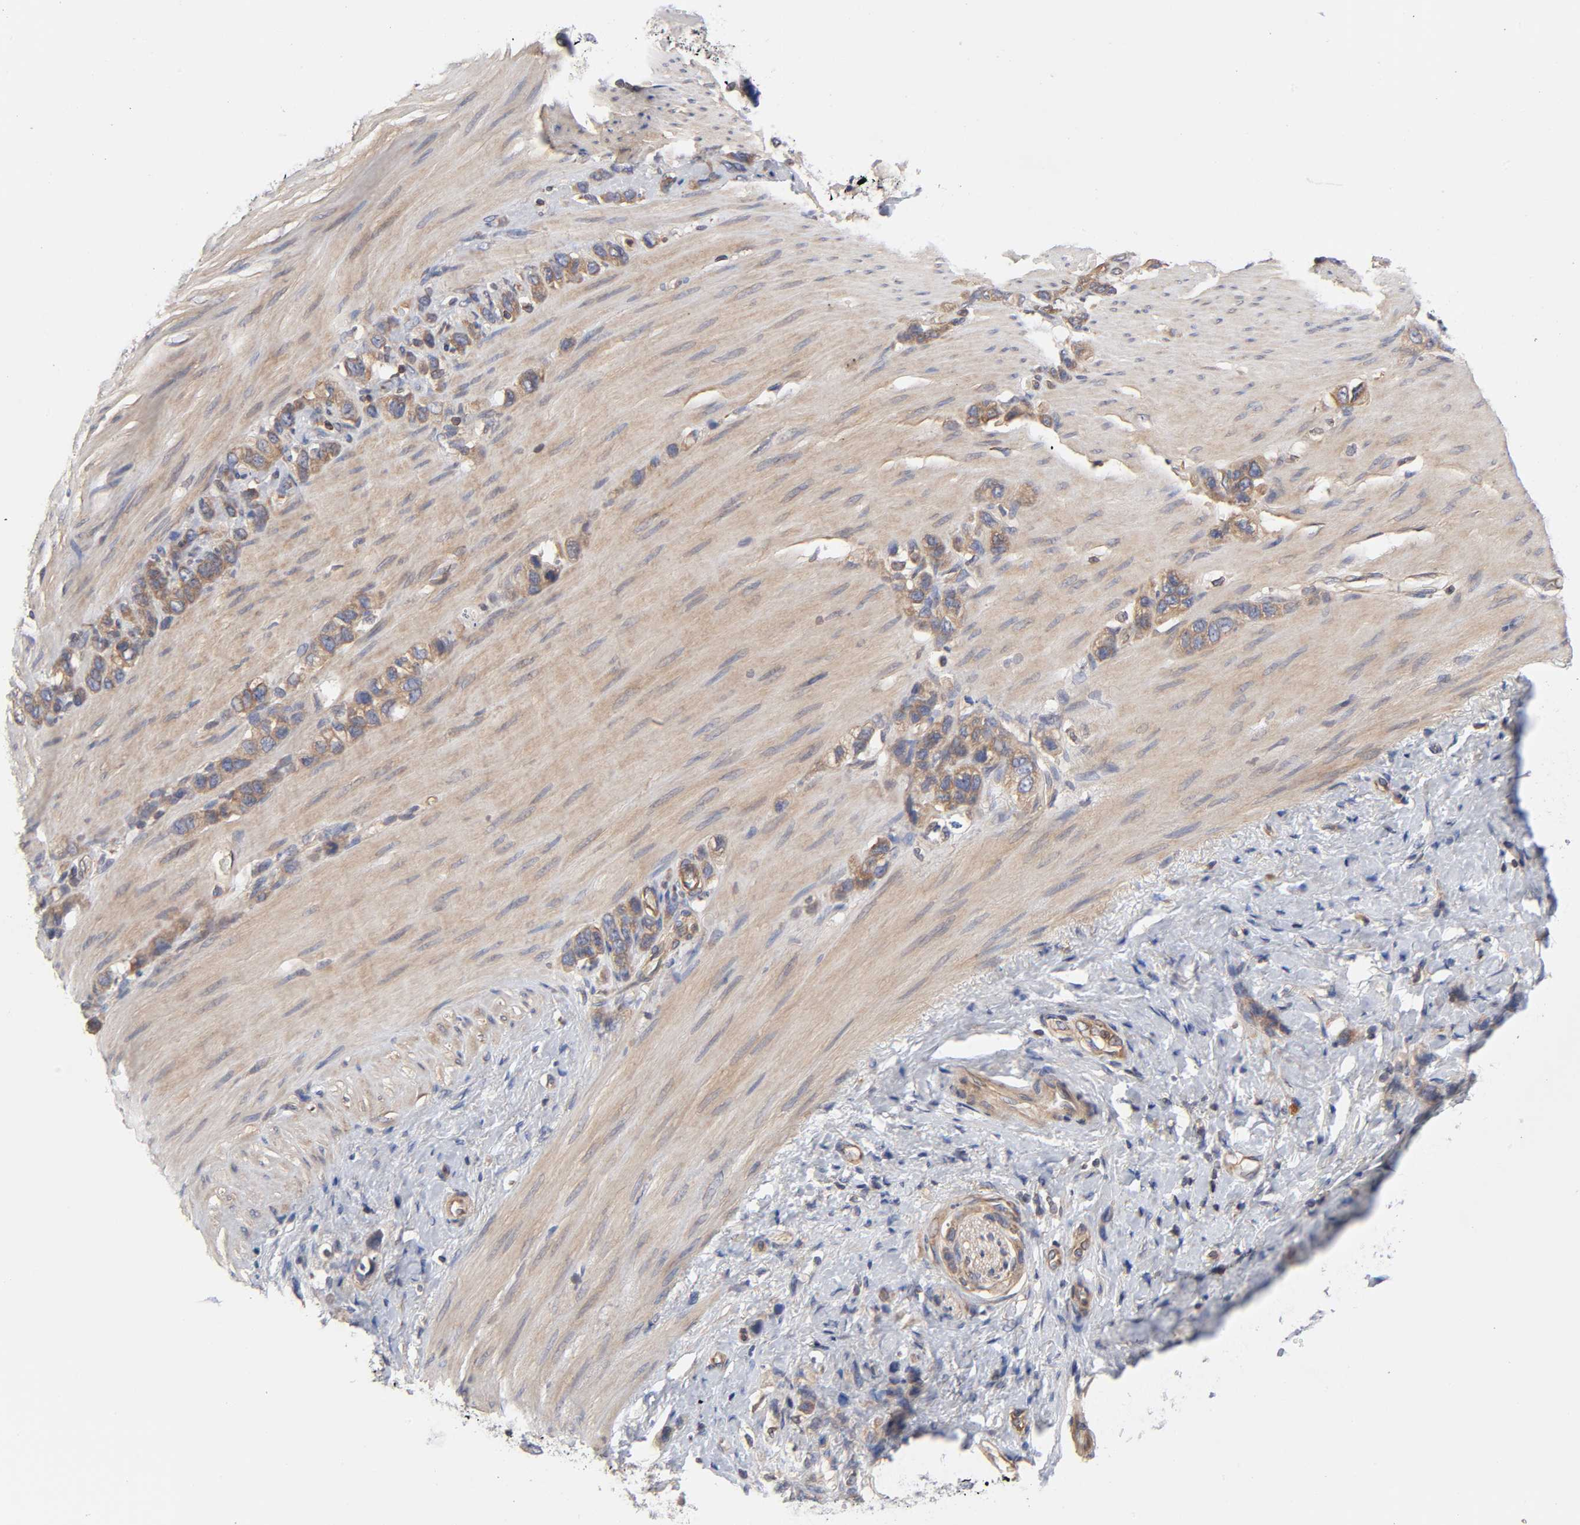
{"staining": {"intensity": "weak", "quantity": ">75%", "location": "cytoplasmic/membranous"}, "tissue": "stomach cancer", "cell_type": "Tumor cells", "image_type": "cancer", "snomed": [{"axis": "morphology", "description": "Normal tissue, NOS"}, {"axis": "morphology", "description": "Adenocarcinoma, NOS"}, {"axis": "morphology", "description": "Adenocarcinoma, High grade"}, {"axis": "topography", "description": "Stomach, upper"}, {"axis": "topography", "description": "Stomach"}], "caption": "Protein expression analysis of stomach cancer (high-grade adenocarcinoma) reveals weak cytoplasmic/membranous positivity in about >75% of tumor cells.", "gene": "STRN3", "patient": {"sex": "female", "age": 65}}